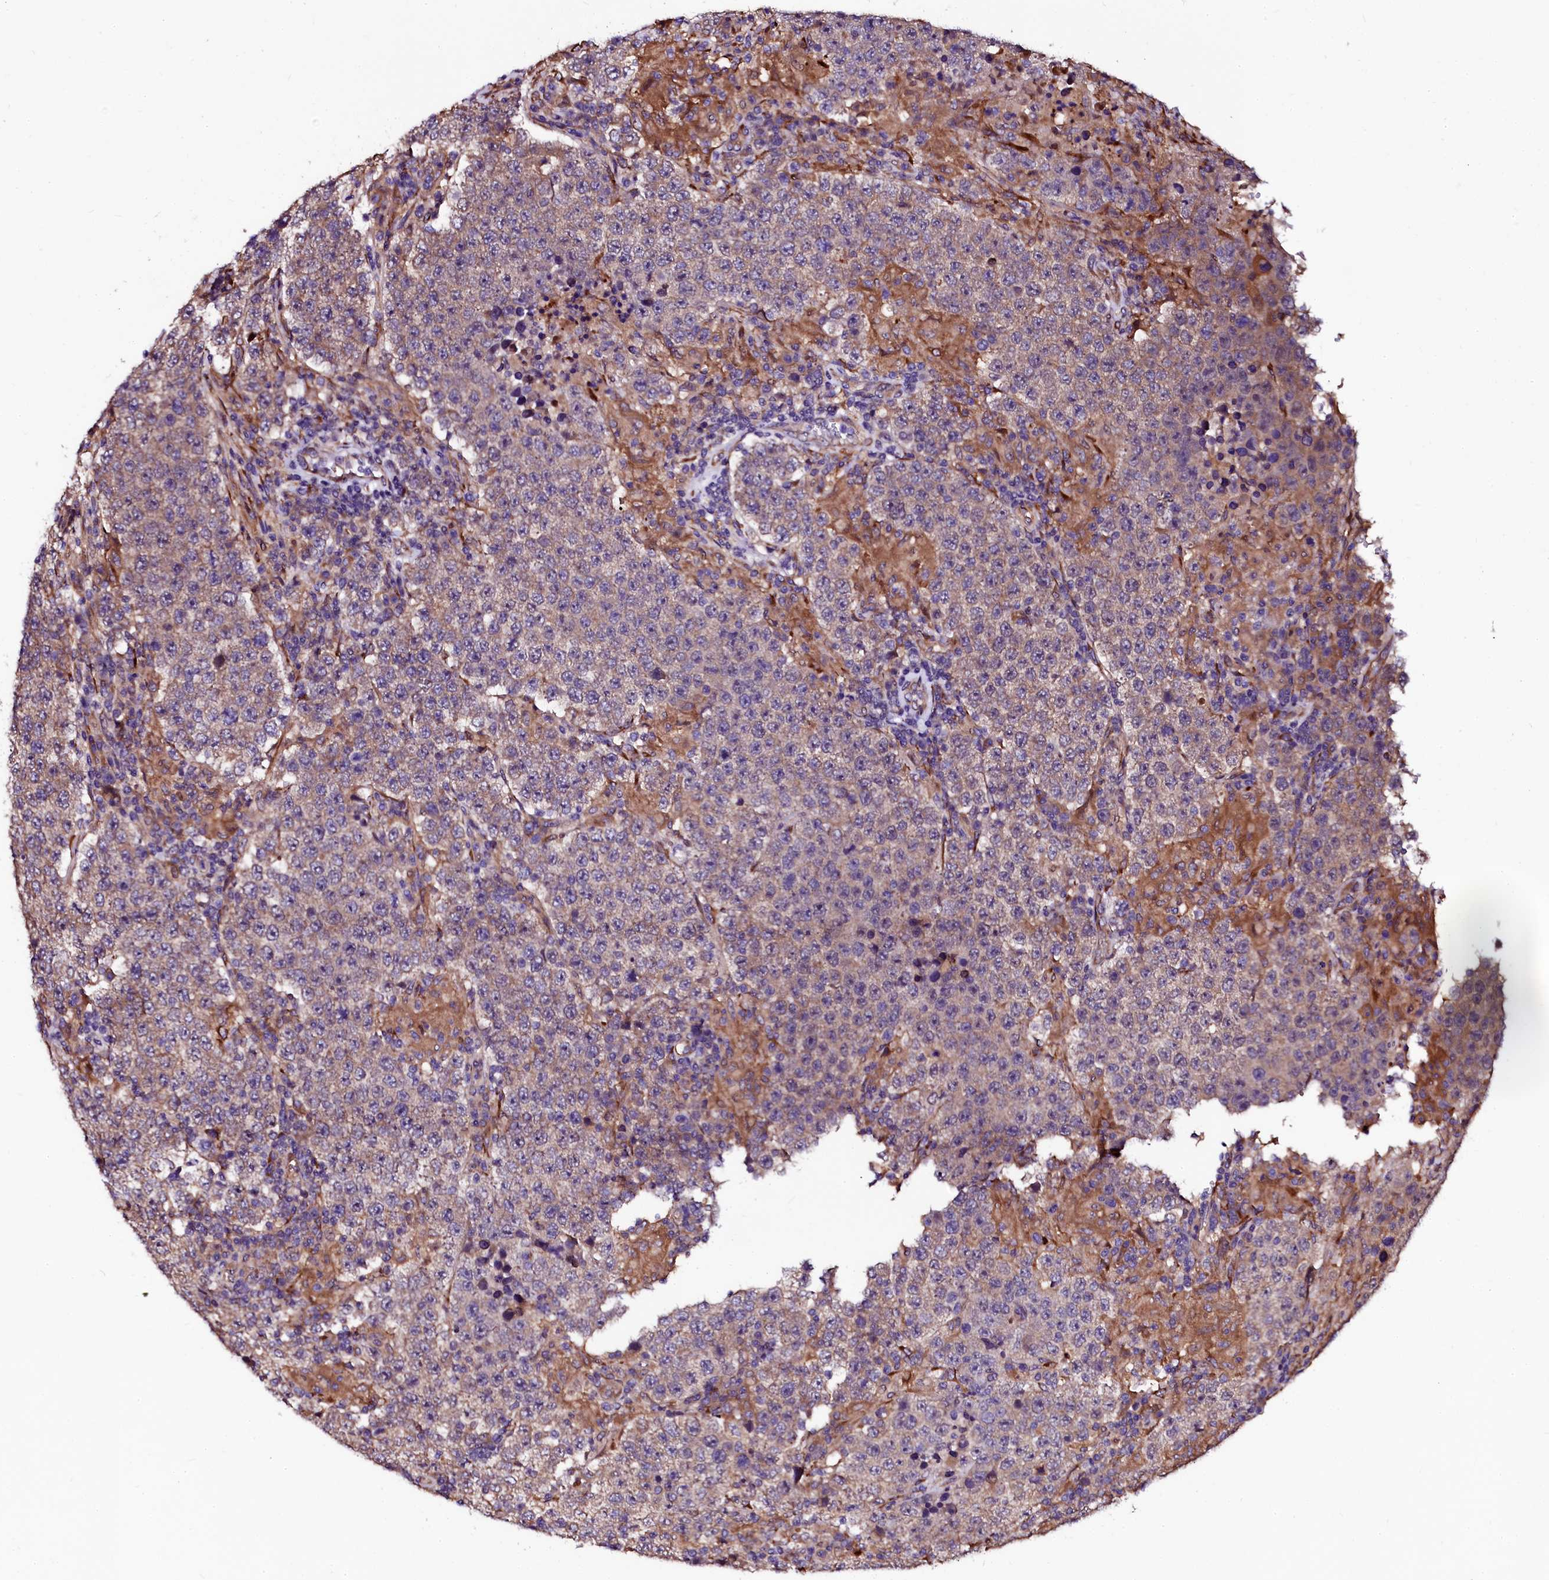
{"staining": {"intensity": "weak", "quantity": "<25%", "location": "cytoplasmic/membranous"}, "tissue": "testis cancer", "cell_type": "Tumor cells", "image_type": "cancer", "snomed": [{"axis": "morphology", "description": "Normal tissue, NOS"}, {"axis": "morphology", "description": "Urothelial carcinoma, High grade"}, {"axis": "morphology", "description": "Seminoma, NOS"}, {"axis": "morphology", "description": "Carcinoma, Embryonal, NOS"}, {"axis": "topography", "description": "Urinary bladder"}, {"axis": "topography", "description": "Testis"}], "caption": "There is no significant staining in tumor cells of testis seminoma.", "gene": "N4BP1", "patient": {"sex": "male", "age": 41}}